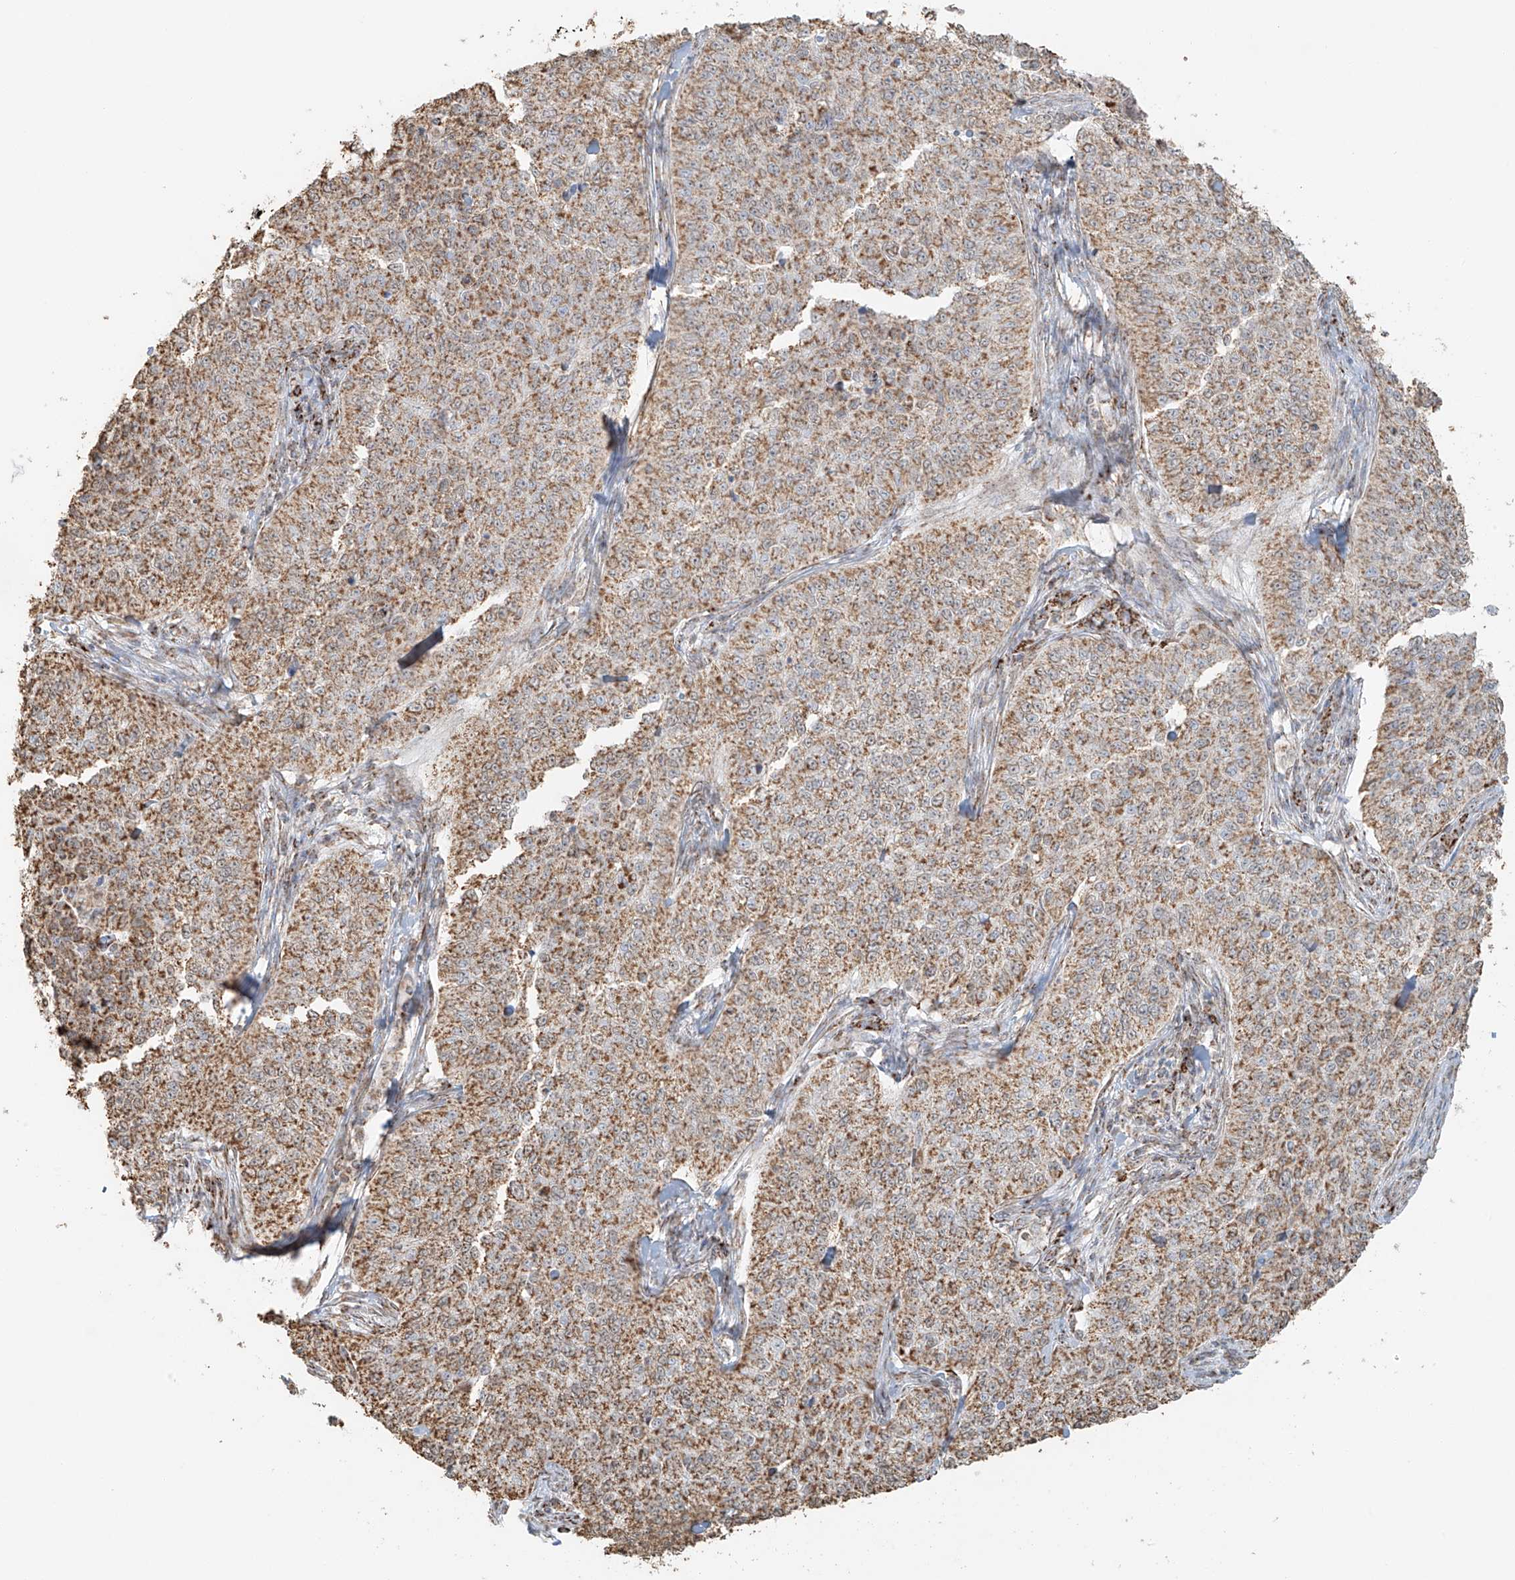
{"staining": {"intensity": "moderate", "quantity": ">75%", "location": "cytoplasmic/membranous"}, "tissue": "cervical cancer", "cell_type": "Tumor cells", "image_type": "cancer", "snomed": [{"axis": "morphology", "description": "Squamous cell carcinoma, NOS"}, {"axis": "topography", "description": "Cervix"}], "caption": "Immunohistochemistry (IHC) of human cervical cancer (squamous cell carcinoma) displays medium levels of moderate cytoplasmic/membranous expression in about >75% of tumor cells.", "gene": "MIPEP", "patient": {"sex": "female", "age": 35}}